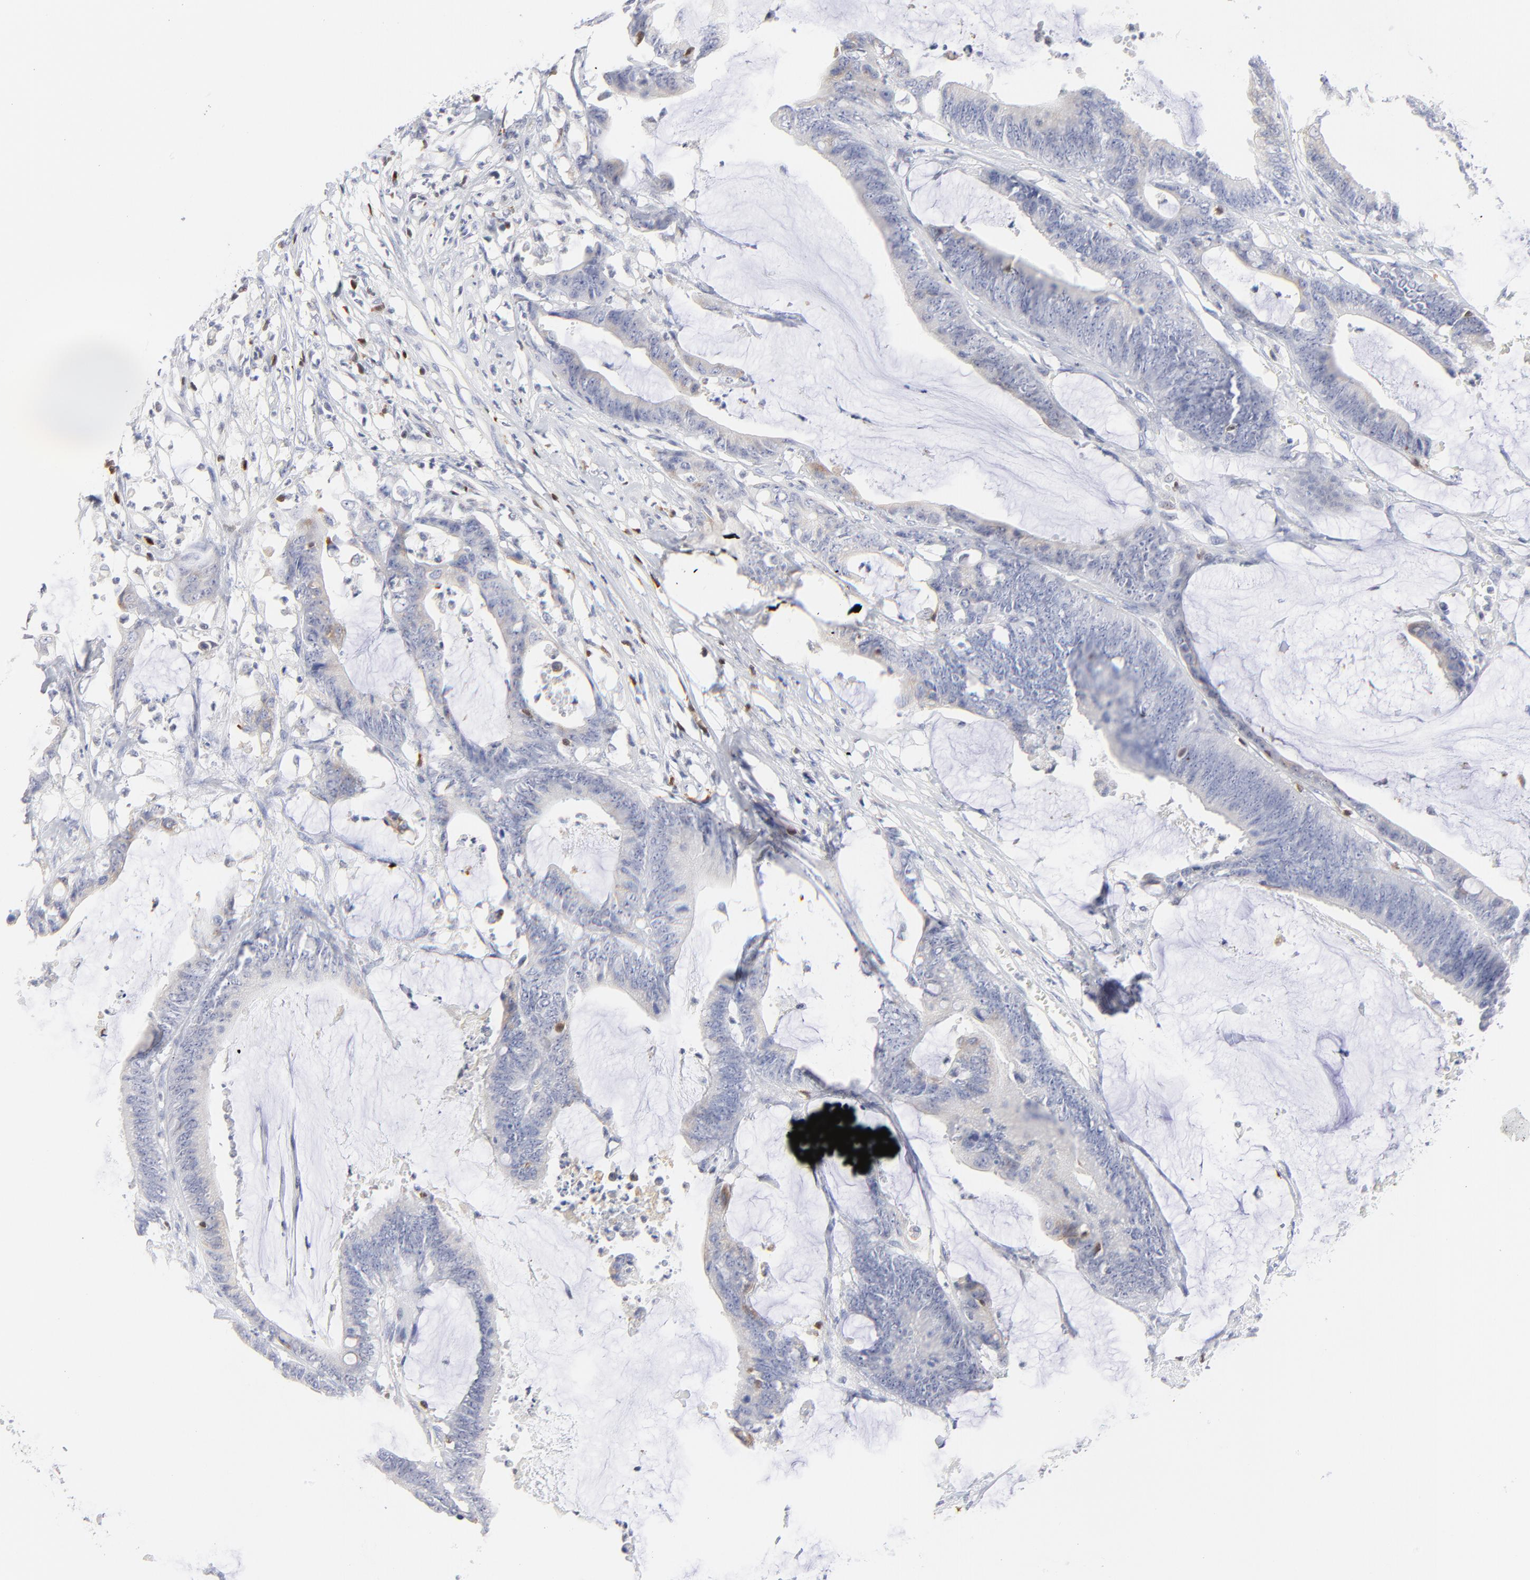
{"staining": {"intensity": "negative", "quantity": "none", "location": "none"}, "tissue": "colorectal cancer", "cell_type": "Tumor cells", "image_type": "cancer", "snomed": [{"axis": "morphology", "description": "Adenocarcinoma, NOS"}, {"axis": "topography", "description": "Rectum"}], "caption": "Tumor cells are negative for brown protein staining in colorectal adenocarcinoma.", "gene": "ZAP70", "patient": {"sex": "female", "age": 66}}